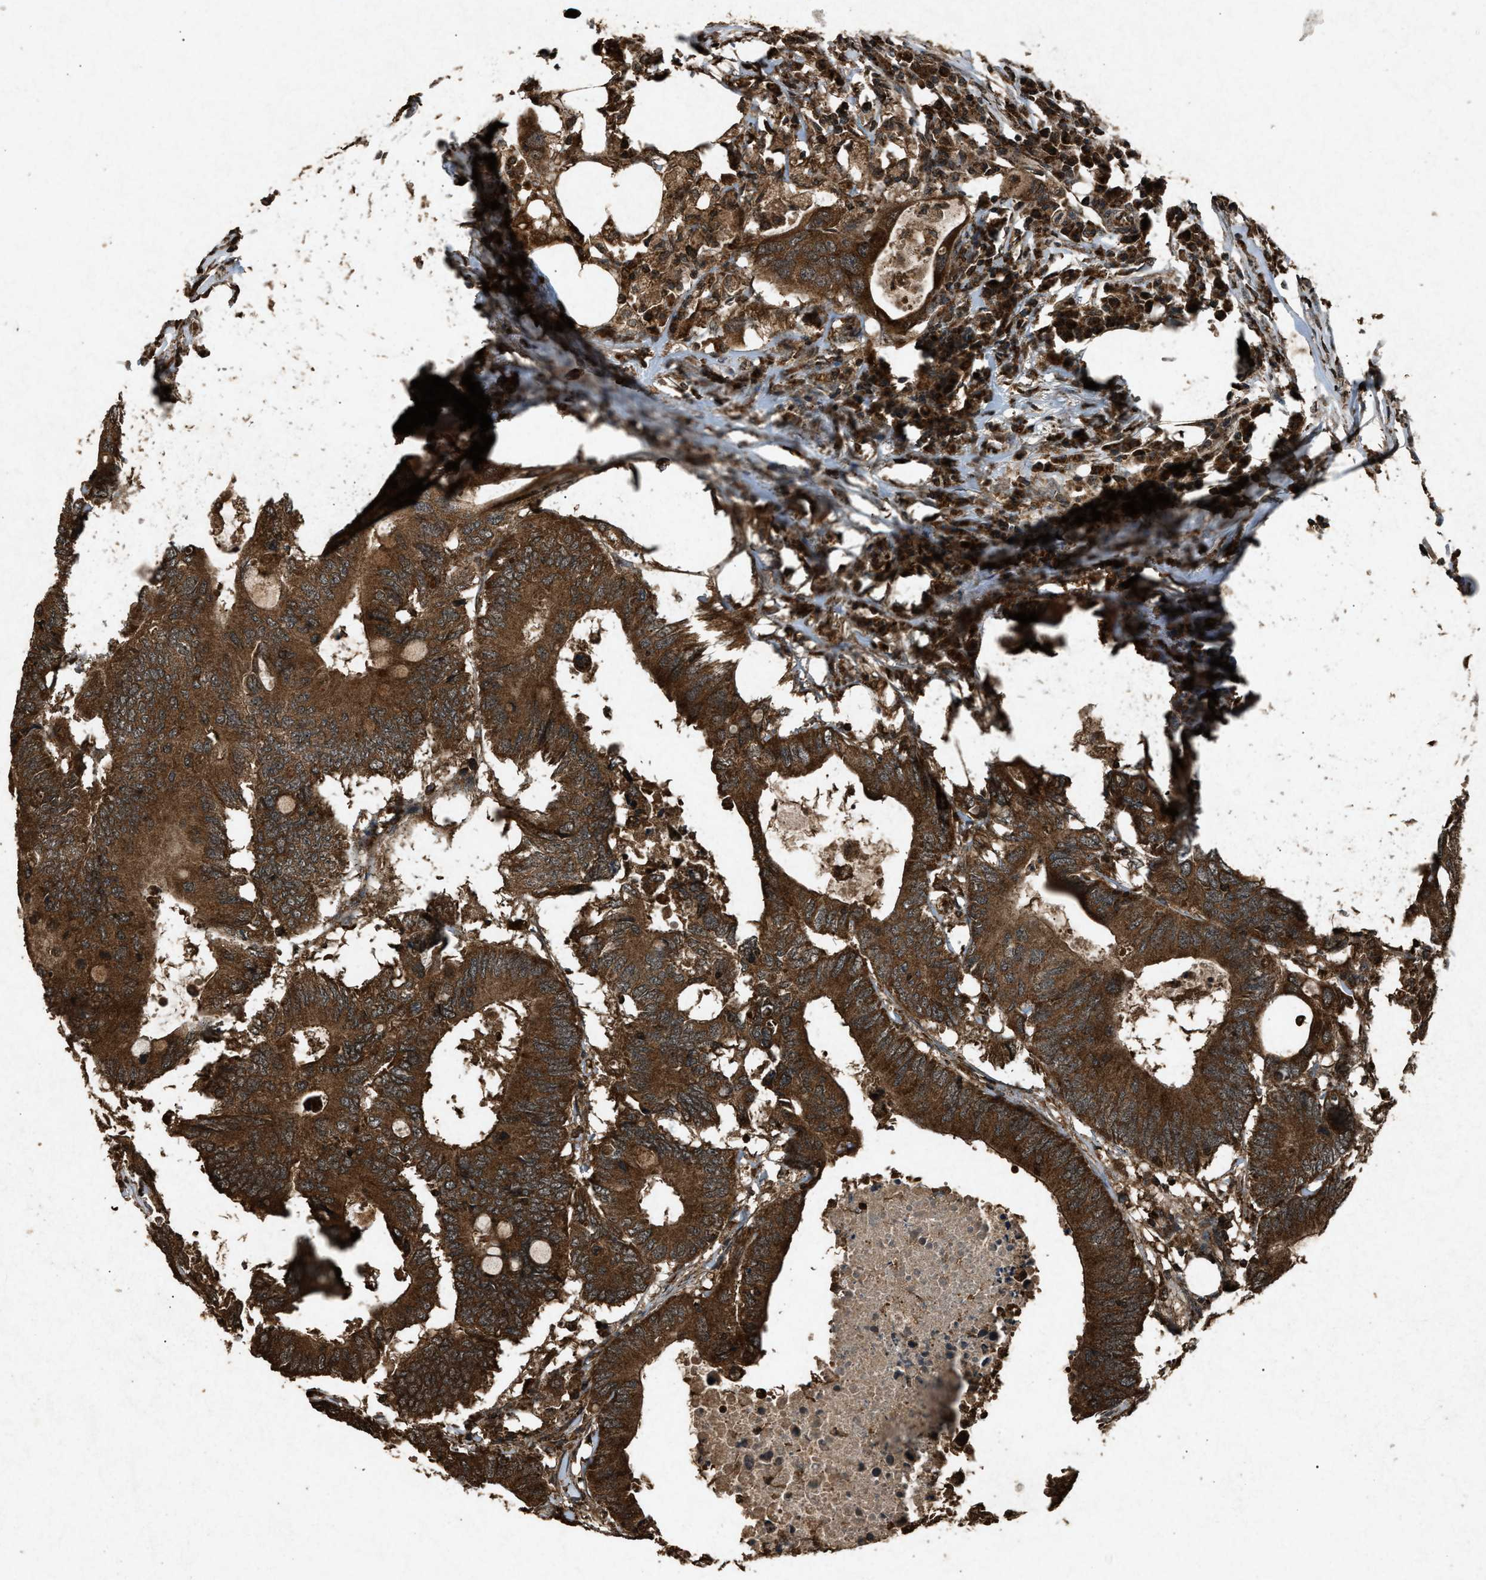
{"staining": {"intensity": "strong", "quantity": ">75%", "location": "cytoplasmic/membranous"}, "tissue": "colorectal cancer", "cell_type": "Tumor cells", "image_type": "cancer", "snomed": [{"axis": "morphology", "description": "Adenocarcinoma, NOS"}, {"axis": "topography", "description": "Colon"}], "caption": "Immunohistochemistry of human colorectal cancer shows high levels of strong cytoplasmic/membranous positivity in about >75% of tumor cells. (brown staining indicates protein expression, while blue staining denotes nuclei).", "gene": "OAS1", "patient": {"sex": "male", "age": 71}}